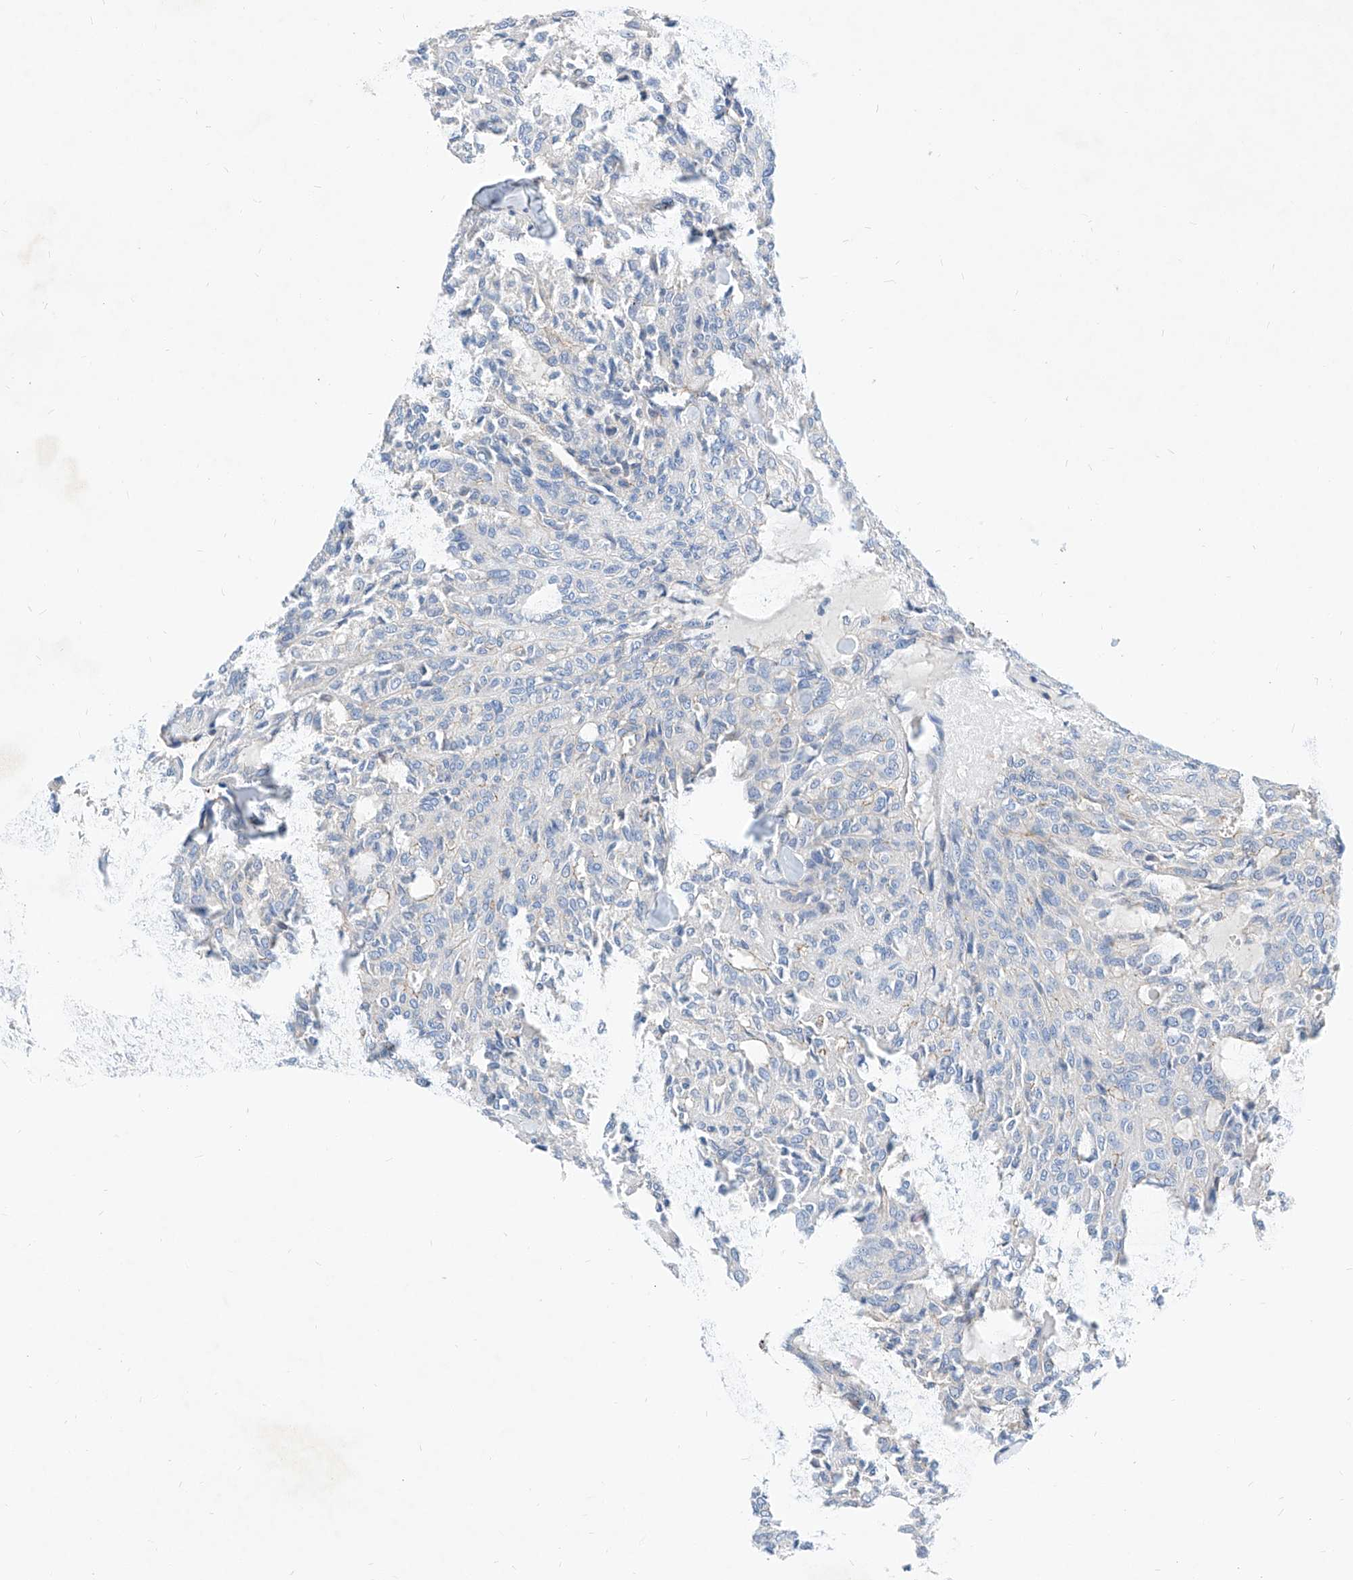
{"staining": {"intensity": "negative", "quantity": "none", "location": "none"}, "tissue": "thyroid cancer", "cell_type": "Tumor cells", "image_type": "cancer", "snomed": [{"axis": "morphology", "description": "Follicular adenoma carcinoma, NOS"}, {"axis": "topography", "description": "Thyroid gland"}], "caption": "This is an immunohistochemistry image of thyroid cancer (follicular adenoma carcinoma). There is no positivity in tumor cells.", "gene": "TAS2R60", "patient": {"sex": "male", "age": 75}}